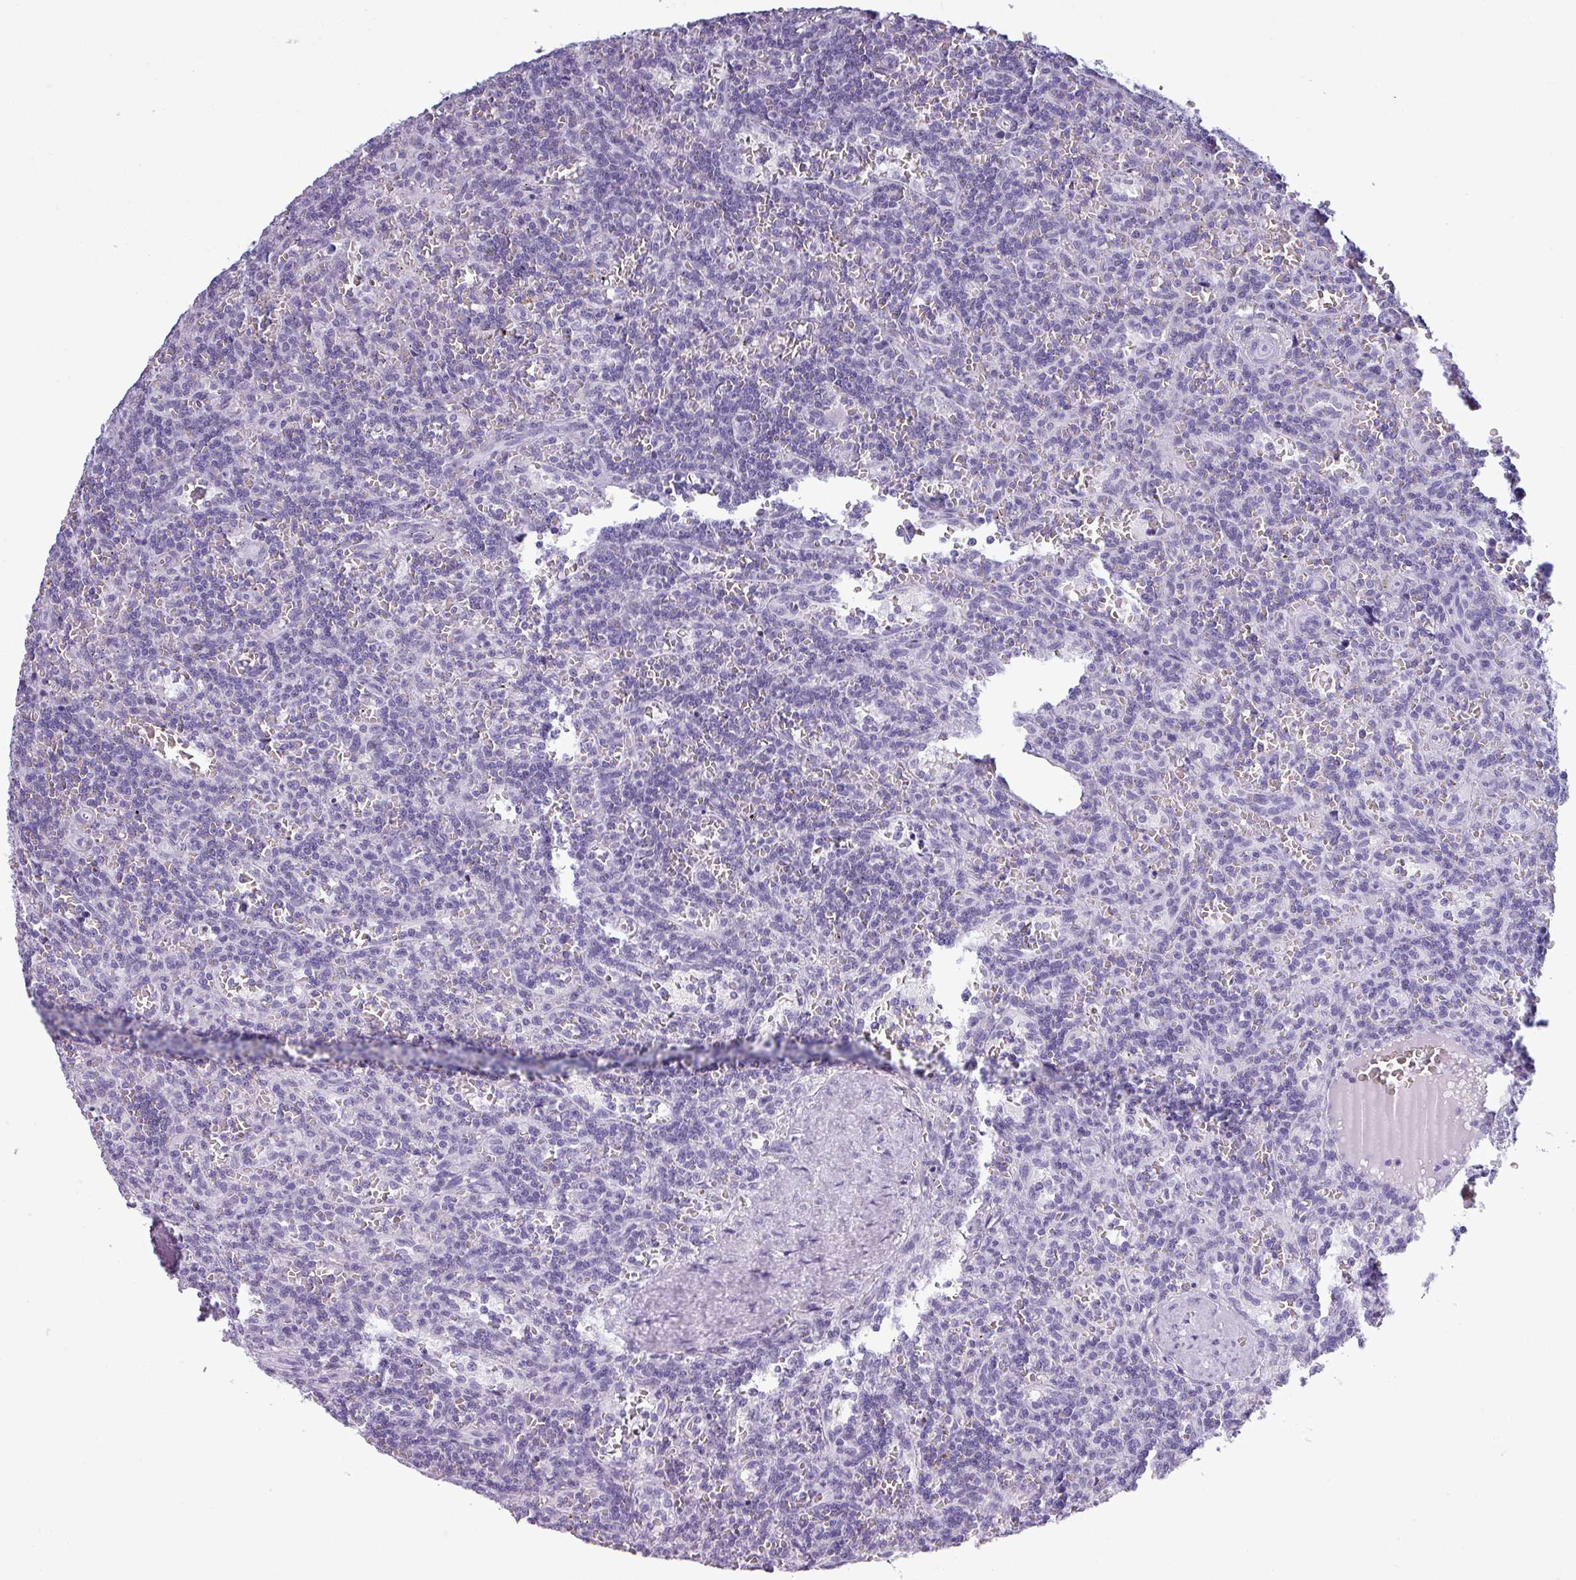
{"staining": {"intensity": "negative", "quantity": "none", "location": "none"}, "tissue": "lymphoma", "cell_type": "Tumor cells", "image_type": "cancer", "snomed": [{"axis": "morphology", "description": "Malignant lymphoma, non-Hodgkin's type, Low grade"}, {"axis": "topography", "description": "Spleen"}], "caption": "A high-resolution histopathology image shows immunohistochemistry (IHC) staining of lymphoma, which reveals no significant expression in tumor cells.", "gene": "SRGAP1", "patient": {"sex": "male", "age": 73}}